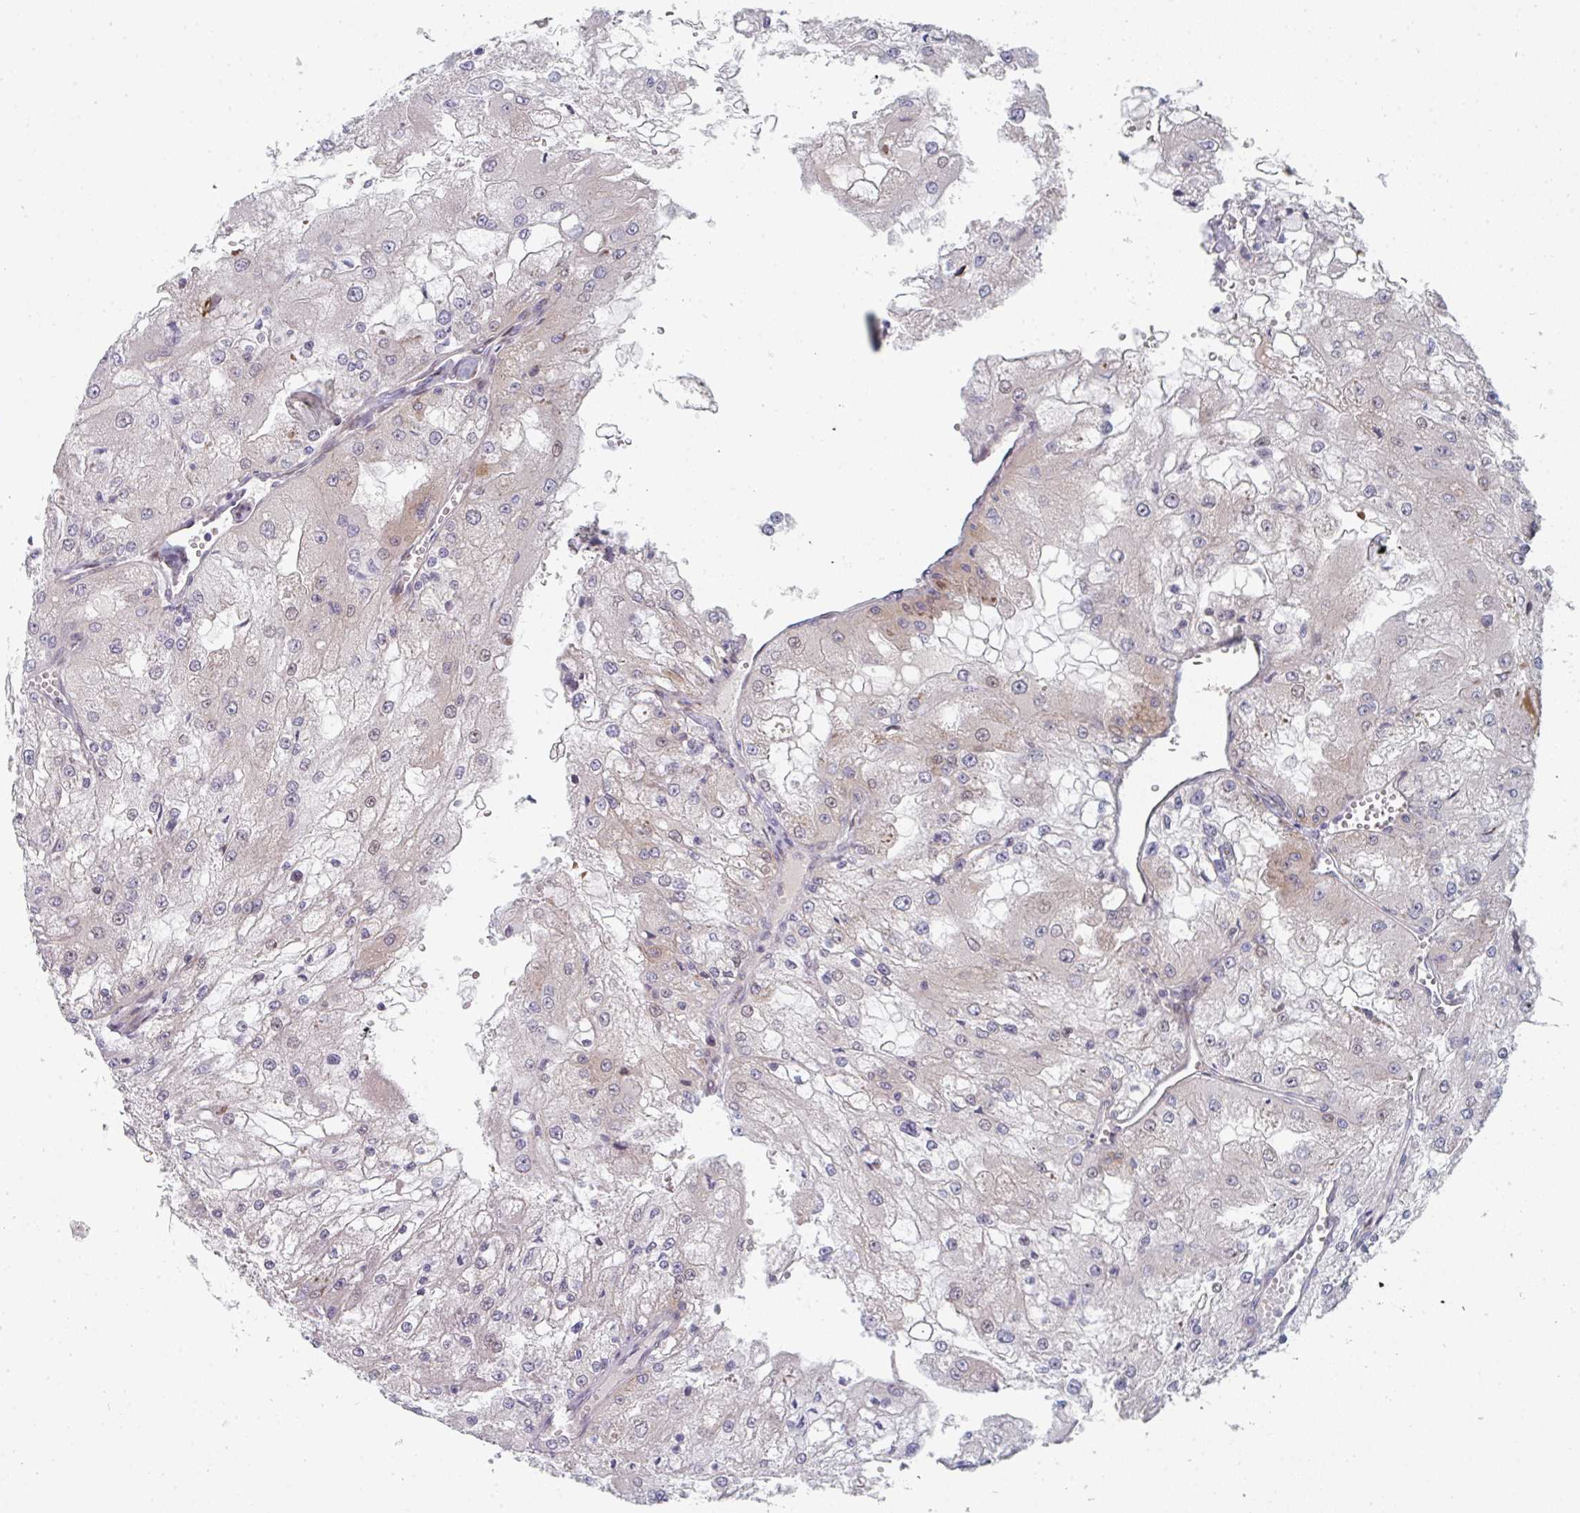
{"staining": {"intensity": "weak", "quantity": "<25%", "location": "cytoplasmic/membranous,nuclear"}, "tissue": "renal cancer", "cell_type": "Tumor cells", "image_type": "cancer", "snomed": [{"axis": "morphology", "description": "Adenocarcinoma, NOS"}, {"axis": "topography", "description": "Kidney"}], "caption": "Immunohistochemical staining of human renal cancer reveals no significant staining in tumor cells.", "gene": "PRKCH", "patient": {"sex": "female", "age": 74}}